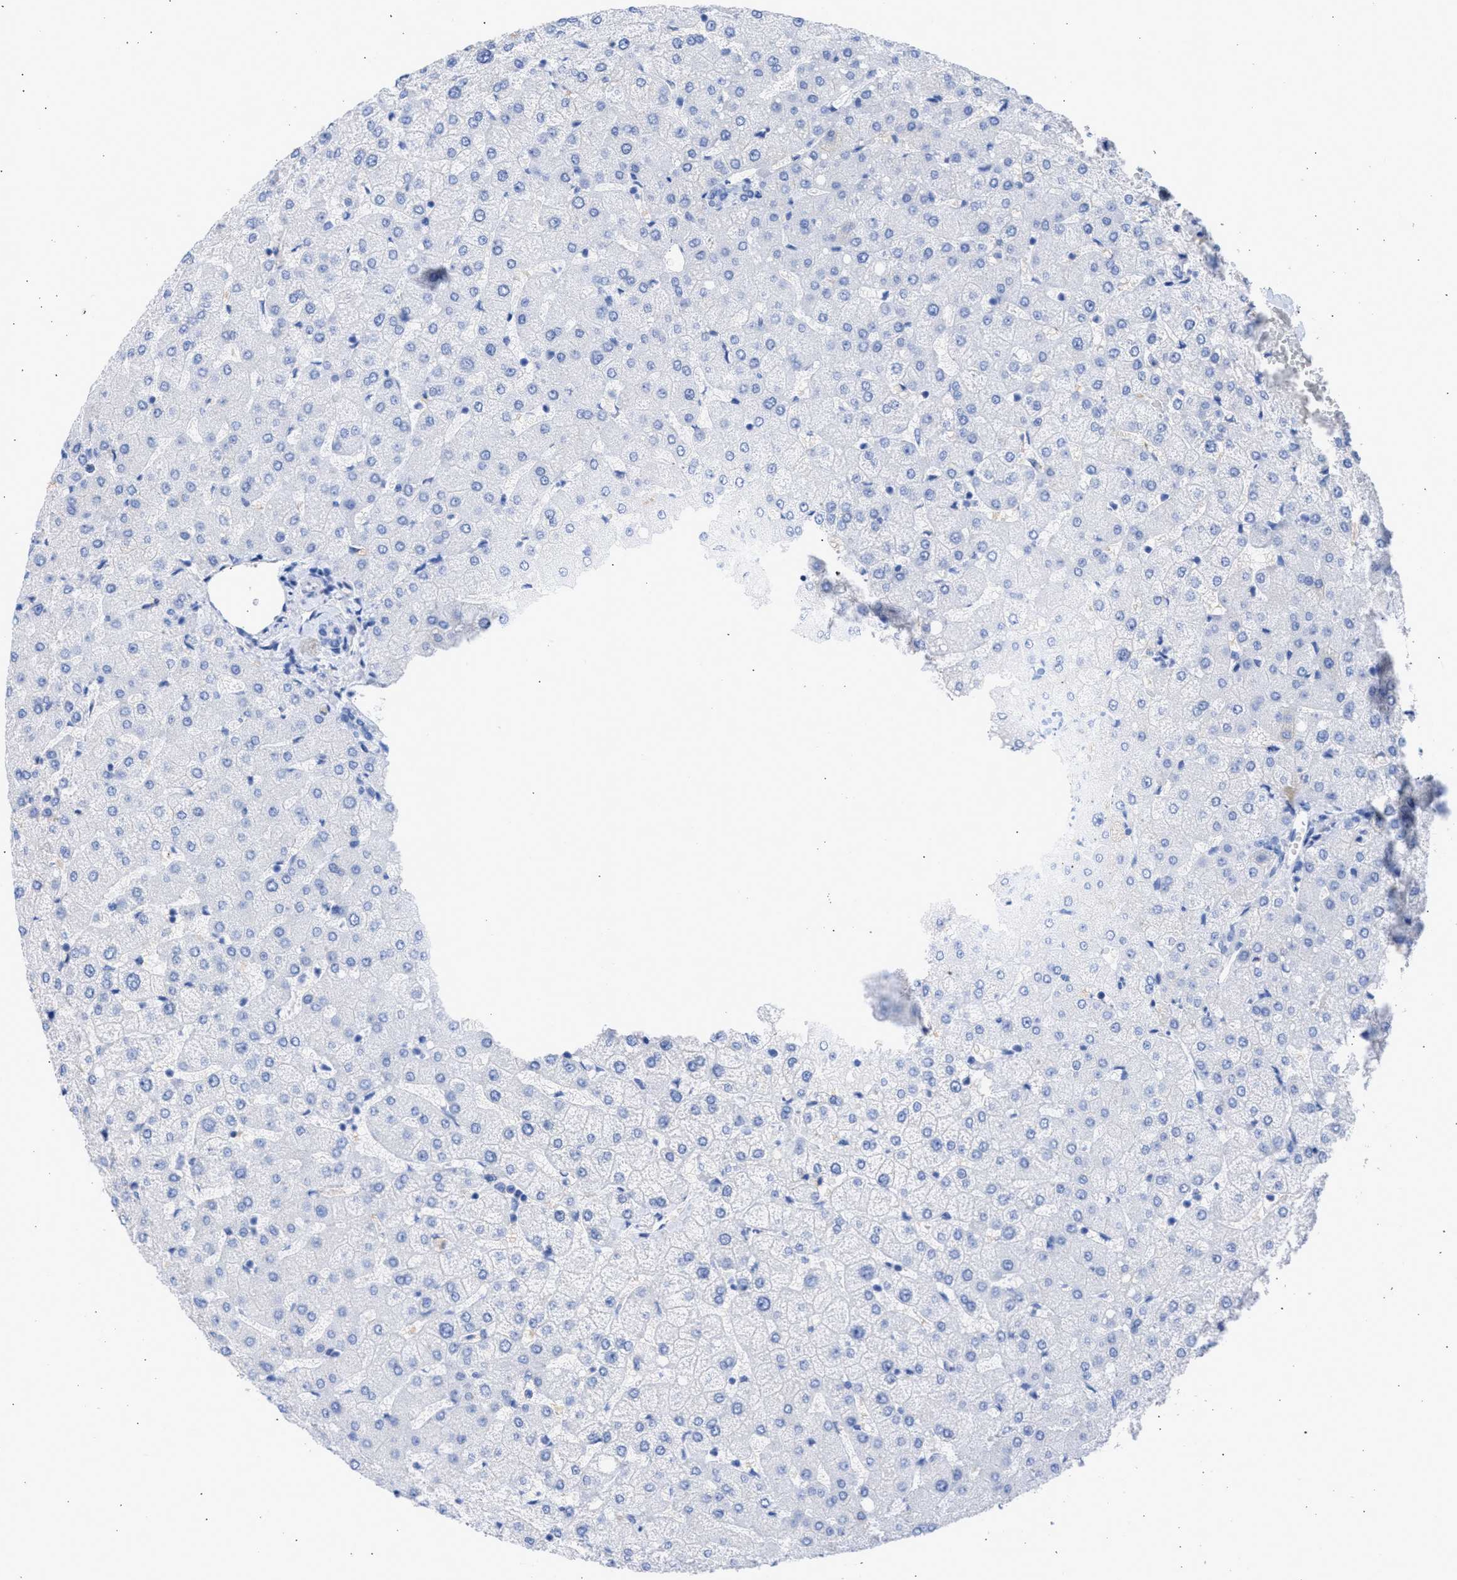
{"staining": {"intensity": "negative", "quantity": "none", "location": "none"}, "tissue": "liver", "cell_type": "Cholangiocytes", "image_type": "normal", "snomed": [{"axis": "morphology", "description": "Normal tissue, NOS"}, {"axis": "topography", "description": "Liver"}], "caption": "Immunohistochemical staining of benign liver exhibits no significant expression in cholangiocytes. (DAB (3,3'-diaminobenzidine) immunohistochemistry with hematoxylin counter stain).", "gene": "RSPH1", "patient": {"sex": "female", "age": 54}}